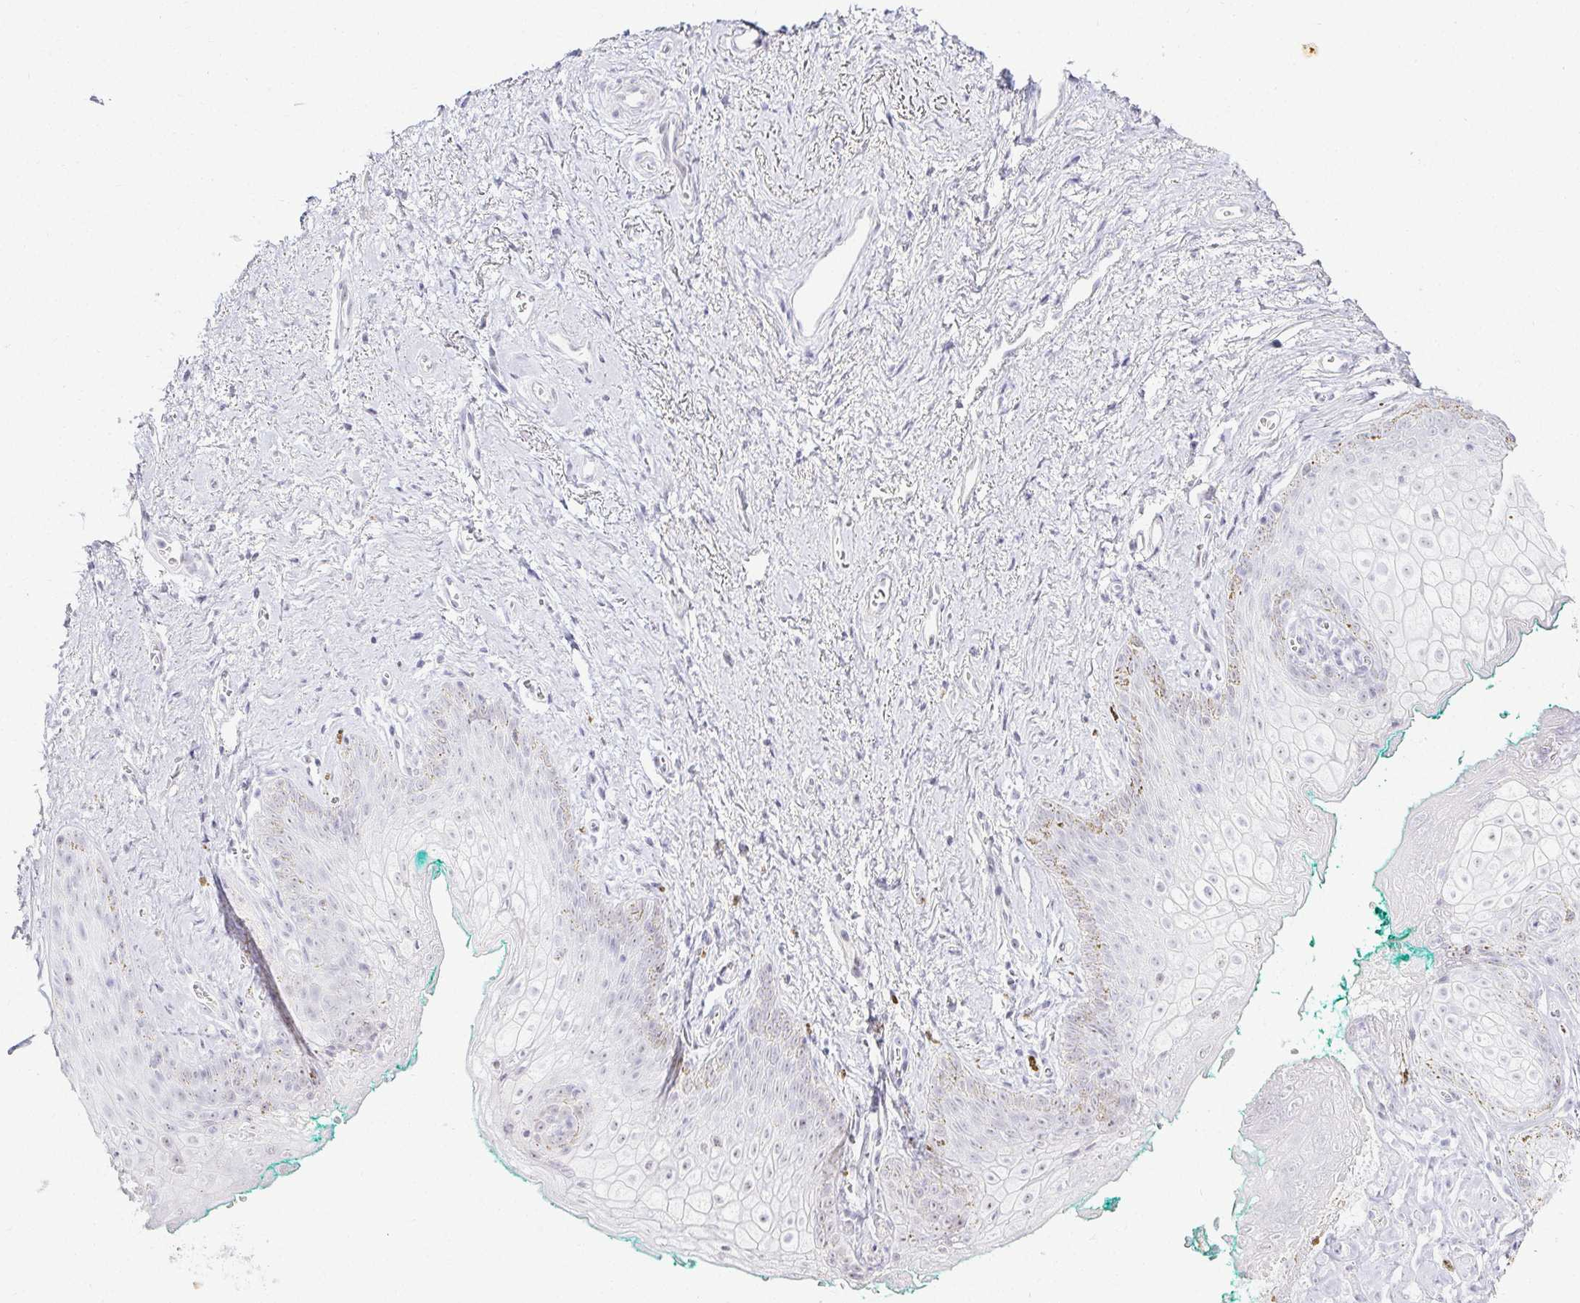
{"staining": {"intensity": "negative", "quantity": "none", "location": "none"}, "tissue": "vagina", "cell_type": "Squamous epithelial cells", "image_type": "normal", "snomed": [{"axis": "morphology", "description": "Normal tissue, NOS"}, {"axis": "topography", "description": "Vulva"}, {"axis": "topography", "description": "Vagina"}, {"axis": "topography", "description": "Peripheral nerve tissue"}], "caption": "Immunohistochemical staining of normal vagina reveals no significant staining in squamous epithelial cells.", "gene": "ACAN", "patient": {"sex": "female", "age": 66}}